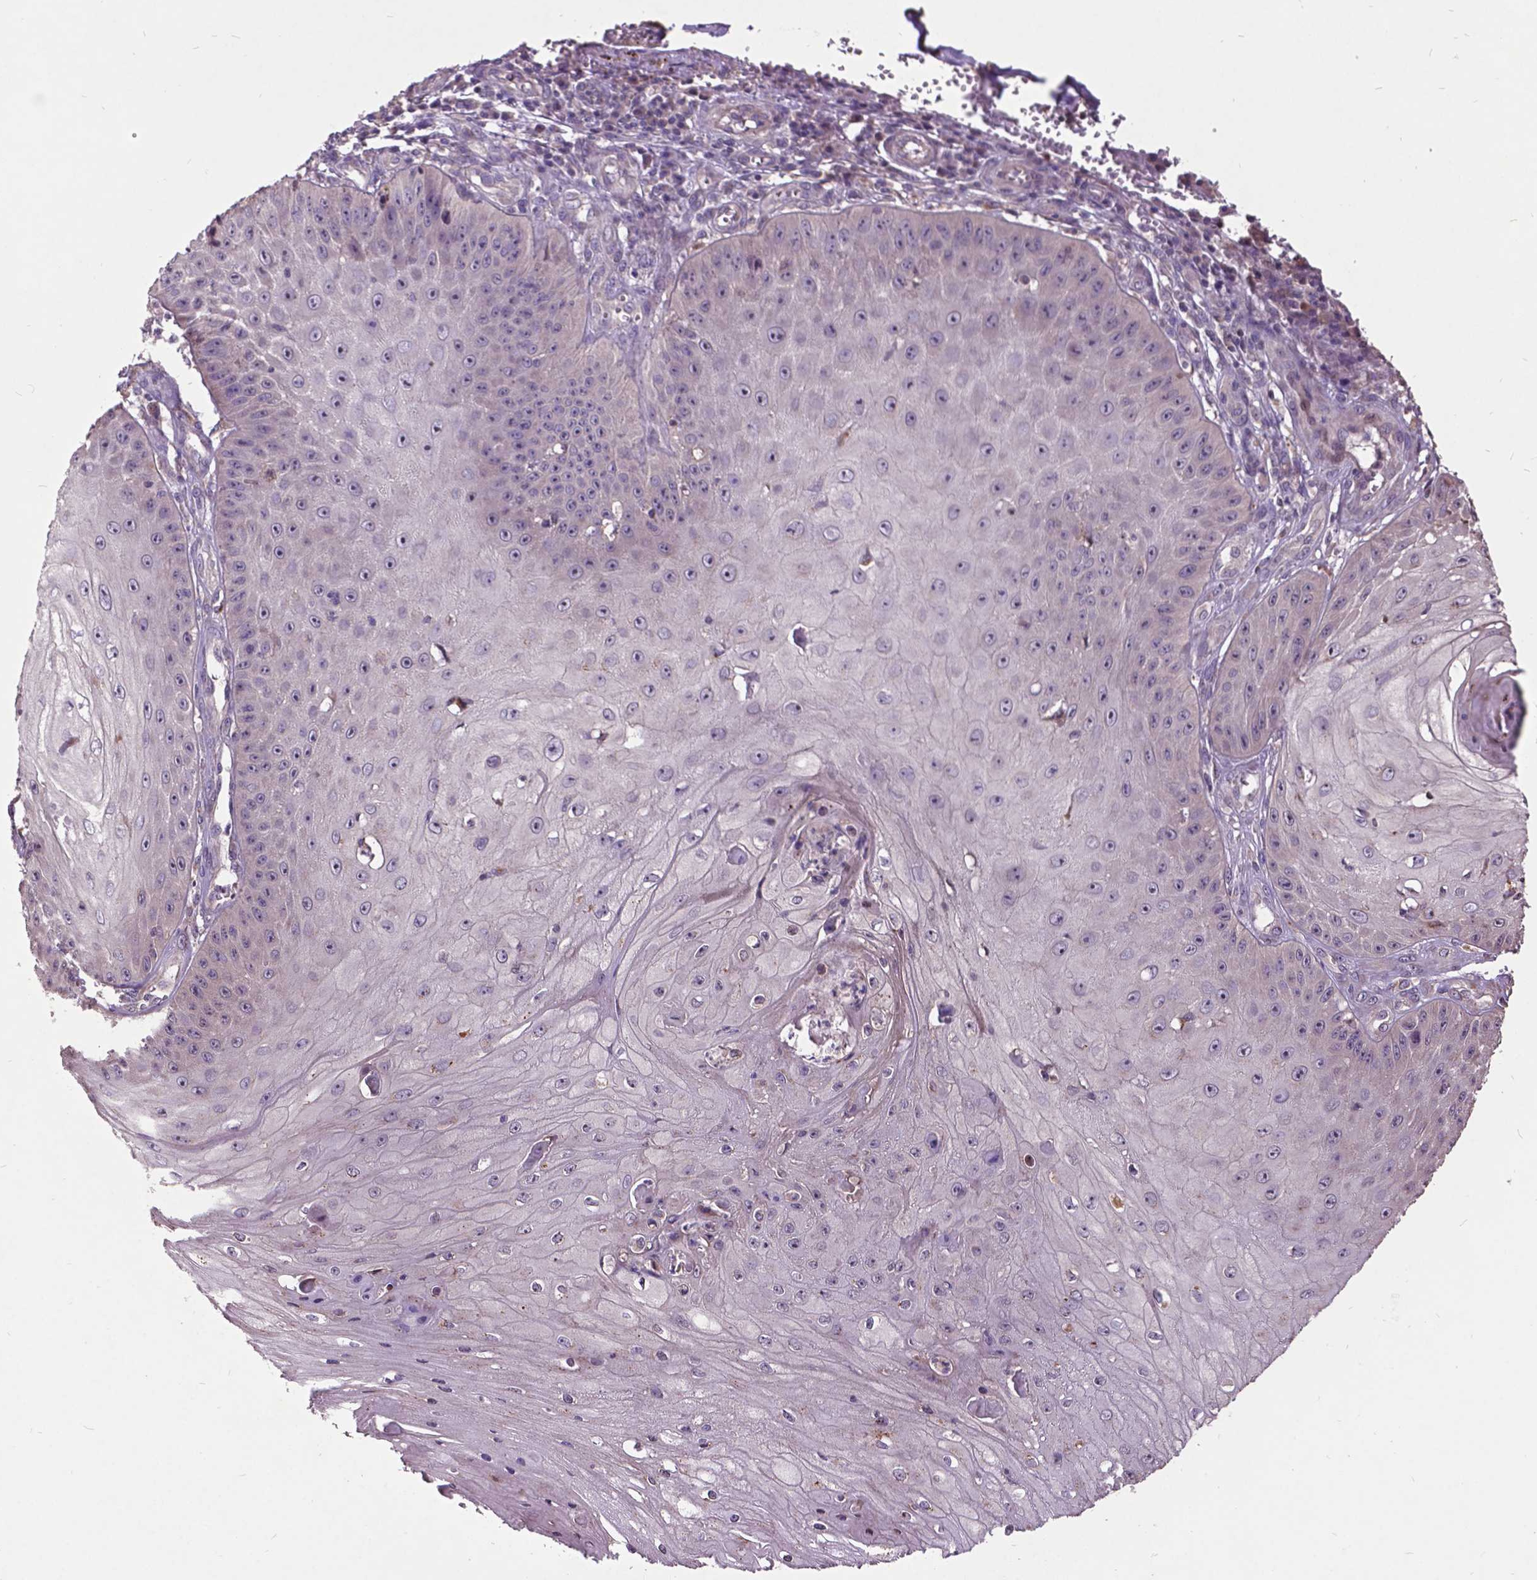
{"staining": {"intensity": "negative", "quantity": "none", "location": "none"}, "tissue": "skin cancer", "cell_type": "Tumor cells", "image_type": "cancer", "snomed": [{"axis": "morphology", "description": "Squamous cell carcinoma, NOS"}, {"axis": "topography", "description": "Skin"}], "caption": "High magnification brightfield microscopy of skin squamous cell carcinoma stained with DAB (3,3'-diaminobenzidine) (brown) and counterstained with hematoxylin (blue): tumor cells show no significant positivity. (DAB (3,3'-diaminobenzidine) IHC with hematoxylin counter stain).", "gene": "AP1S3", "patient": {"sex": "male", "age": 70}}